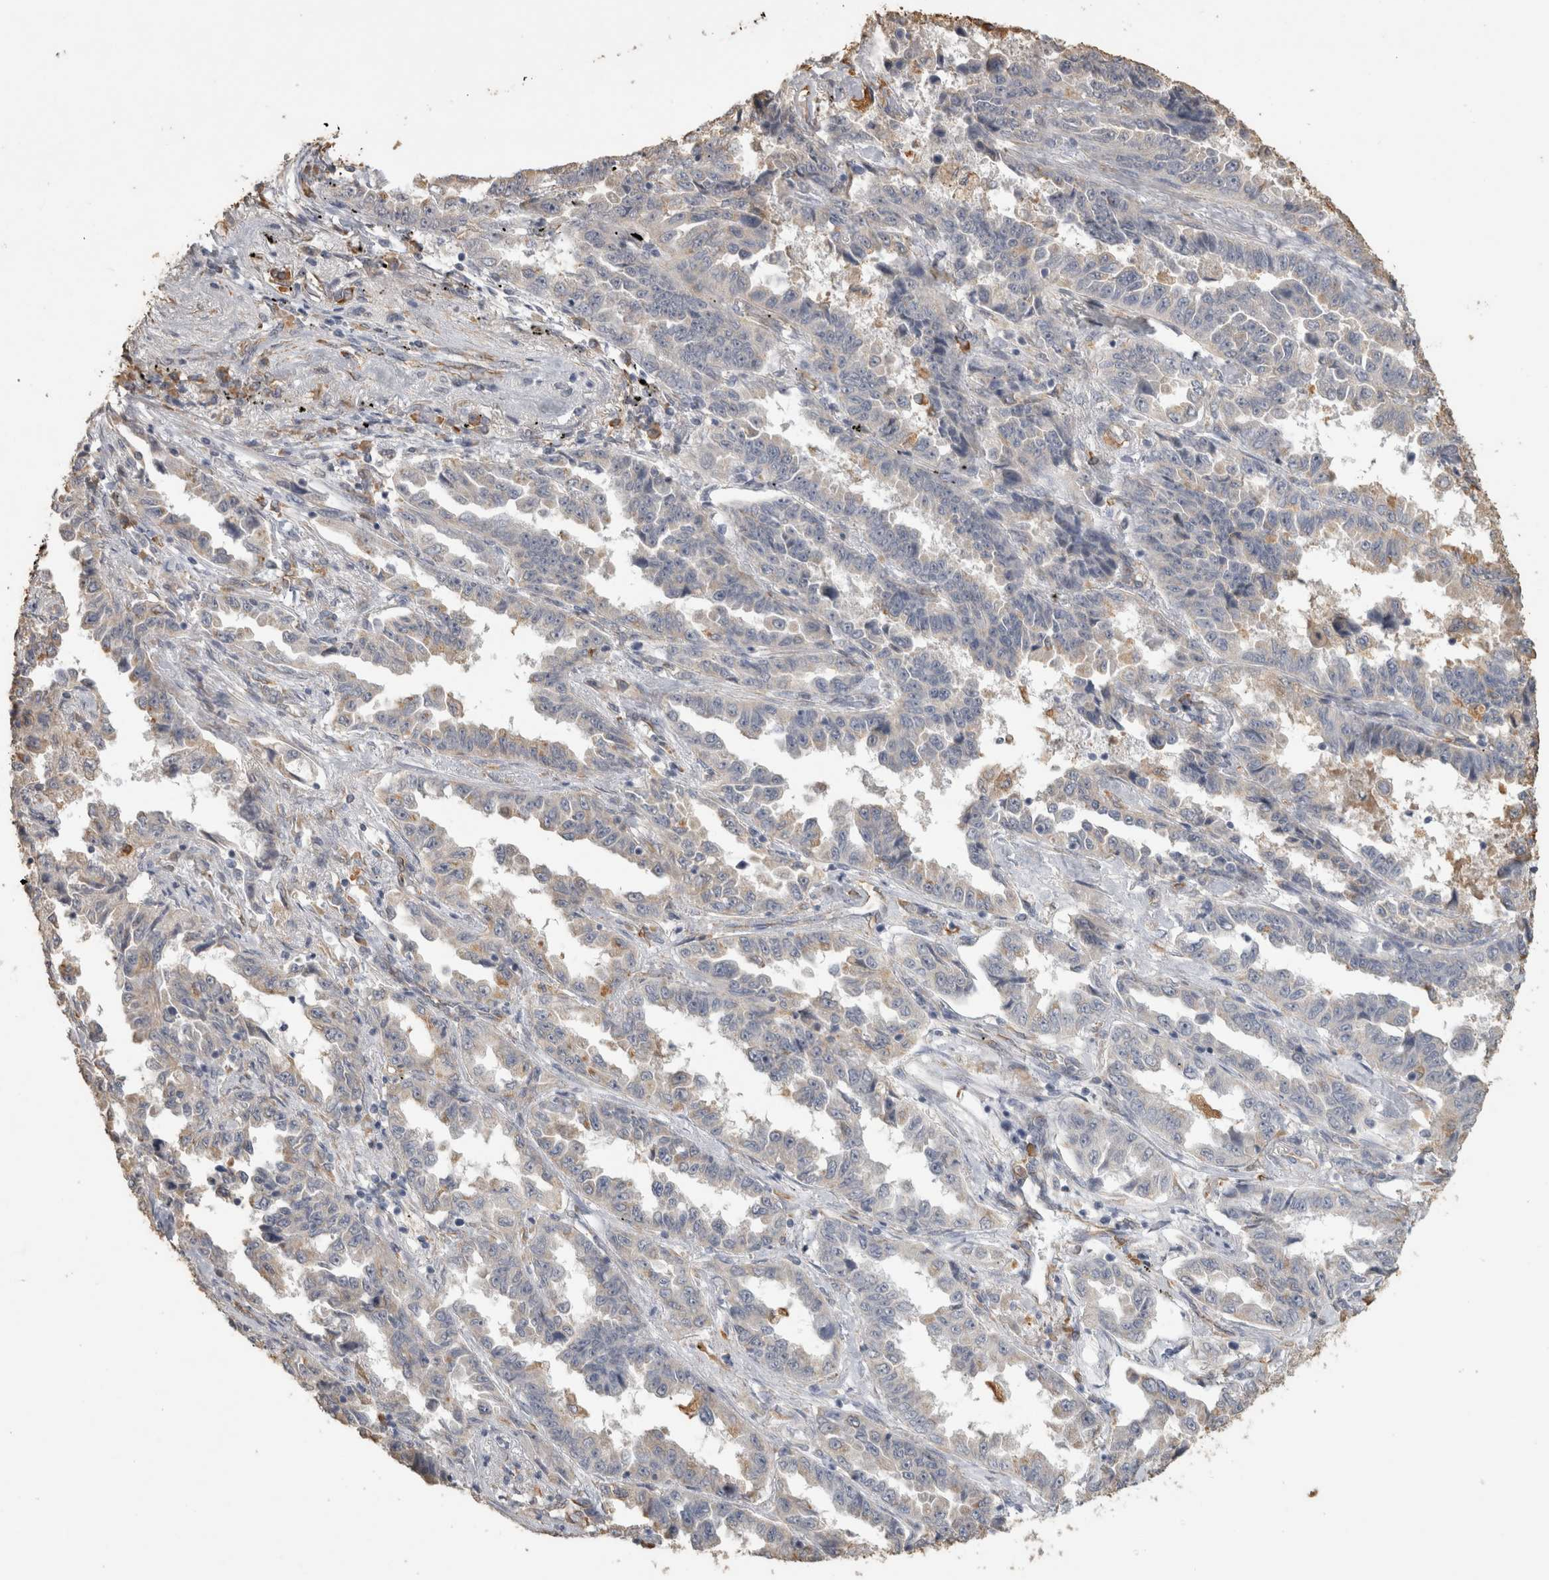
{"staining": {"intensity": "negative", "quantity": "none", "location": "none"}, "tissue": "lung cancer", "cell_type": "Tumor cells", "image_type": "cancer", "snomed": [{"axis": "morphology", "description": "Adenocarcinoma, NOS"}, {"axis": "topography", "description": "Lung"}], "caption": "Tumor cells are negative for brown protein staining in lung adenocarcinoma.", "gene": "REPS2", "patient": {"sex": "female", "age": 51}}